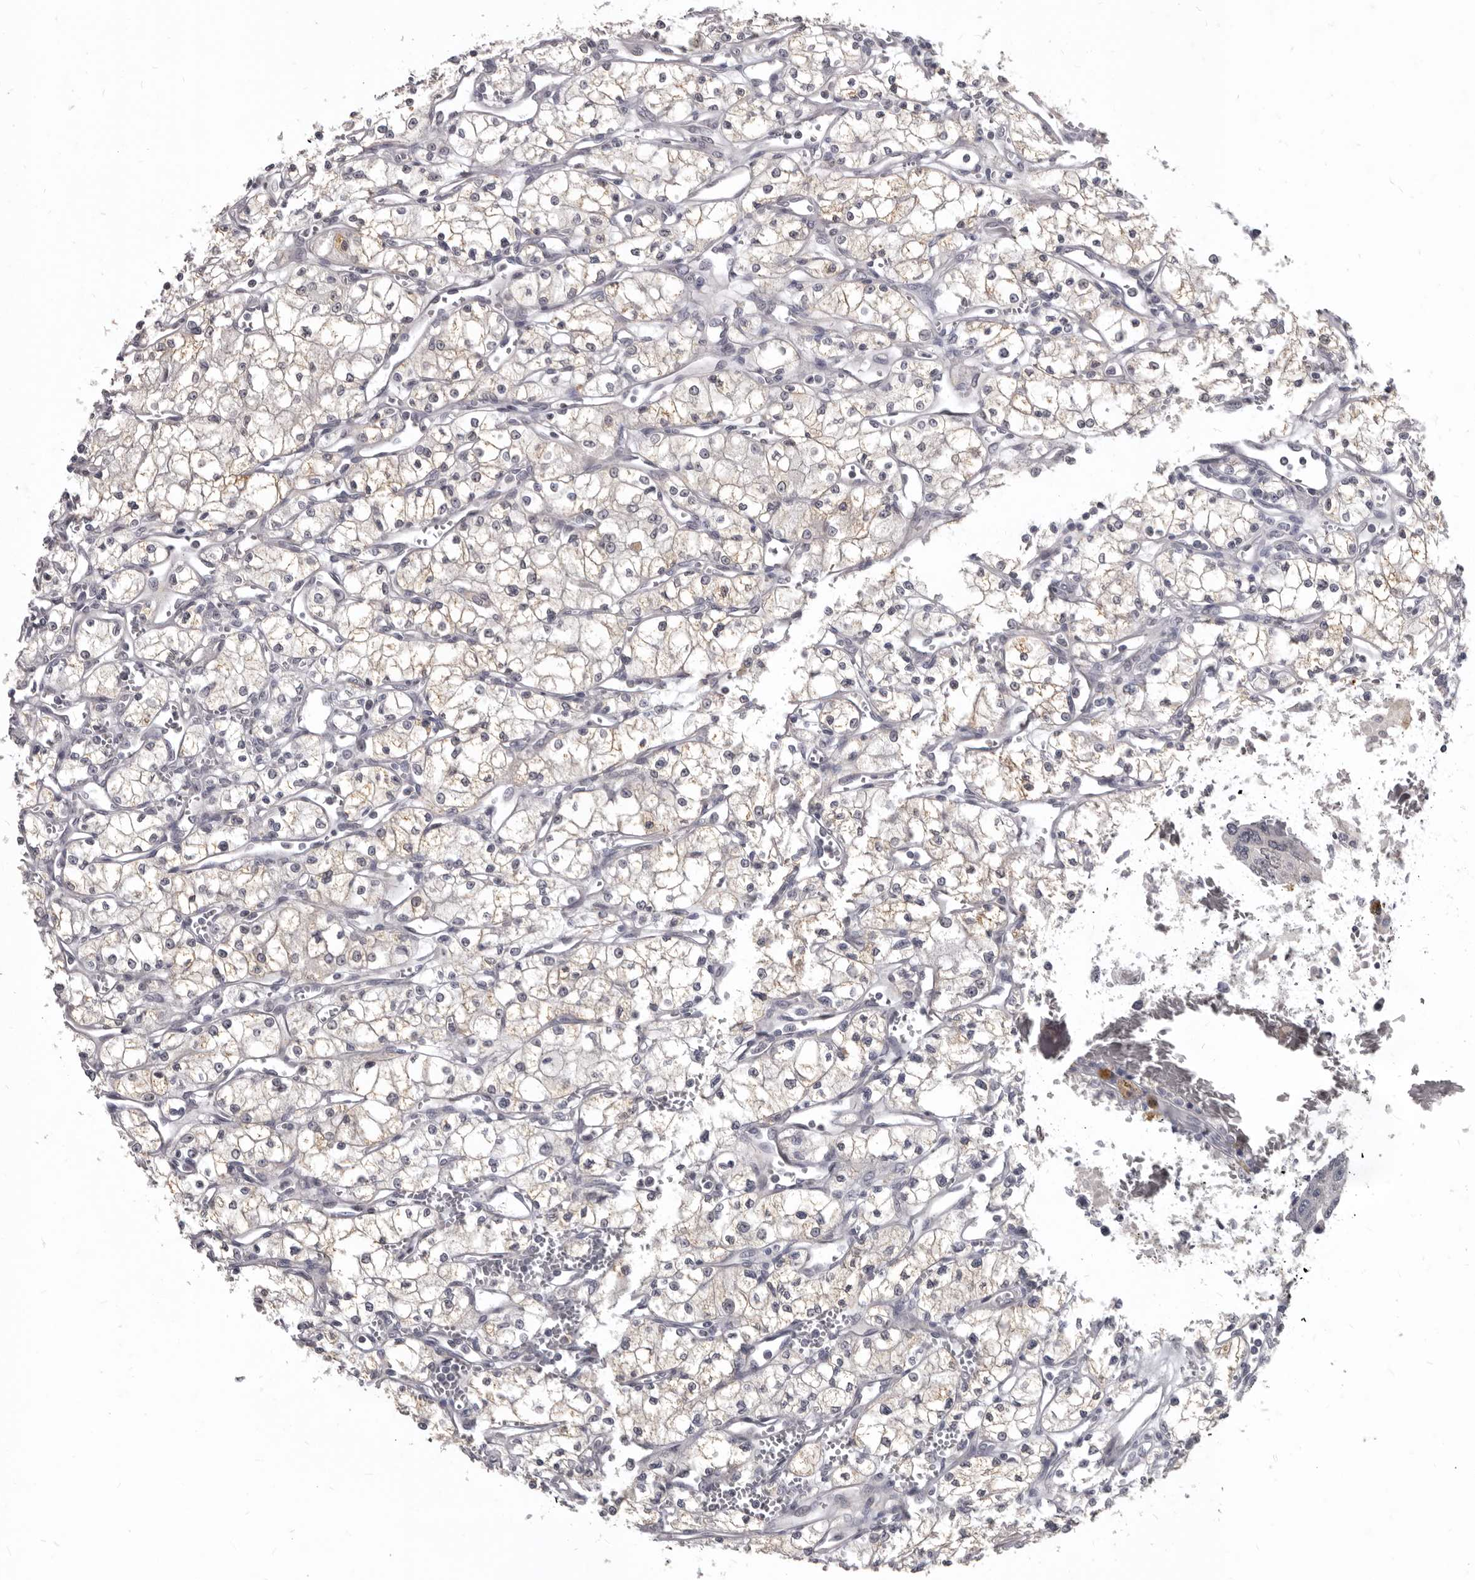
{"staining": {"intensity": "negative", "quantity": "none", "location": "none"}, "tissue": "renal cancer", "cell_type": "Tumor cells", "image_type": "cancer", "snomed": [{"axis": "morphology", "description": "Adenocarcinoma, NOS"}, {"axis": "topography", "description": "Kidney"}], "caption": "Image shows no significant protein expression in tumor cells of renal cancer.", "gene": "SULT1E1", "patient": {"sex": "male", "age": 59}}